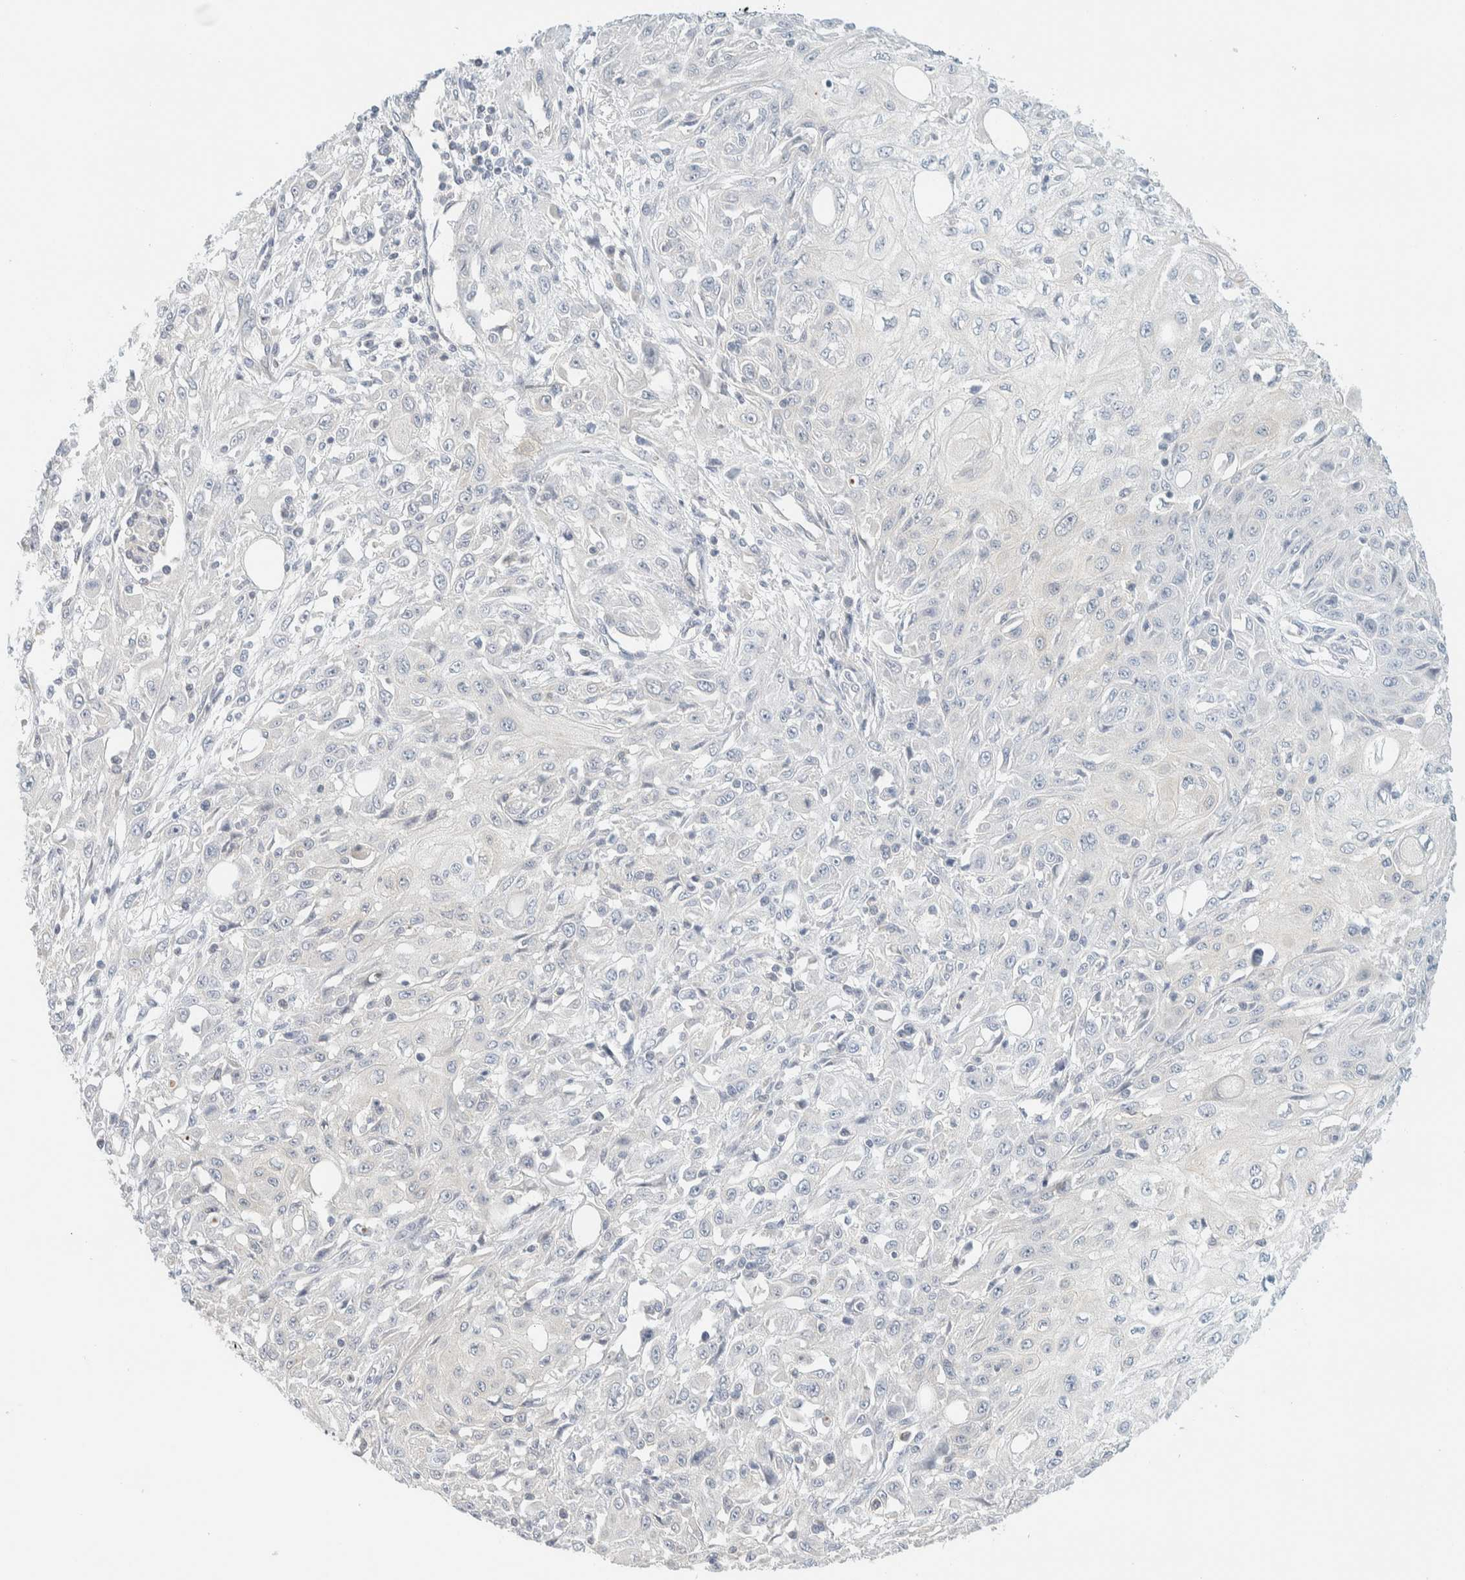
{"staining": {"intensity": "negative", "quantity": "none", "location": "none"}, "tissue": "skin cancer", "cell_type": "Tumor cells", "image_type": "cancer", "snomed": [{"axis": "morphology", "description": "Squamous cell carcinoma, NOS"}, {"axis": "morphology", "description": "Squamous cell carcinoma, metastatic, NOS"}, {"axis": "topography", "description": "Skin"}, {"axis": "topography", "description": "Lymph node"}], "caption": "The image shows no significant positivity in tumor cells of skin cancer. Brightfield microscopy of immunohistochemistry (IHC) stained with DAB (3,3'-diaminobenzidine) (brown) and hematoxylin (blue), captured at high magnification.", "gene": "PCYT2", "patient": {"sex": "male", "age": 75}}